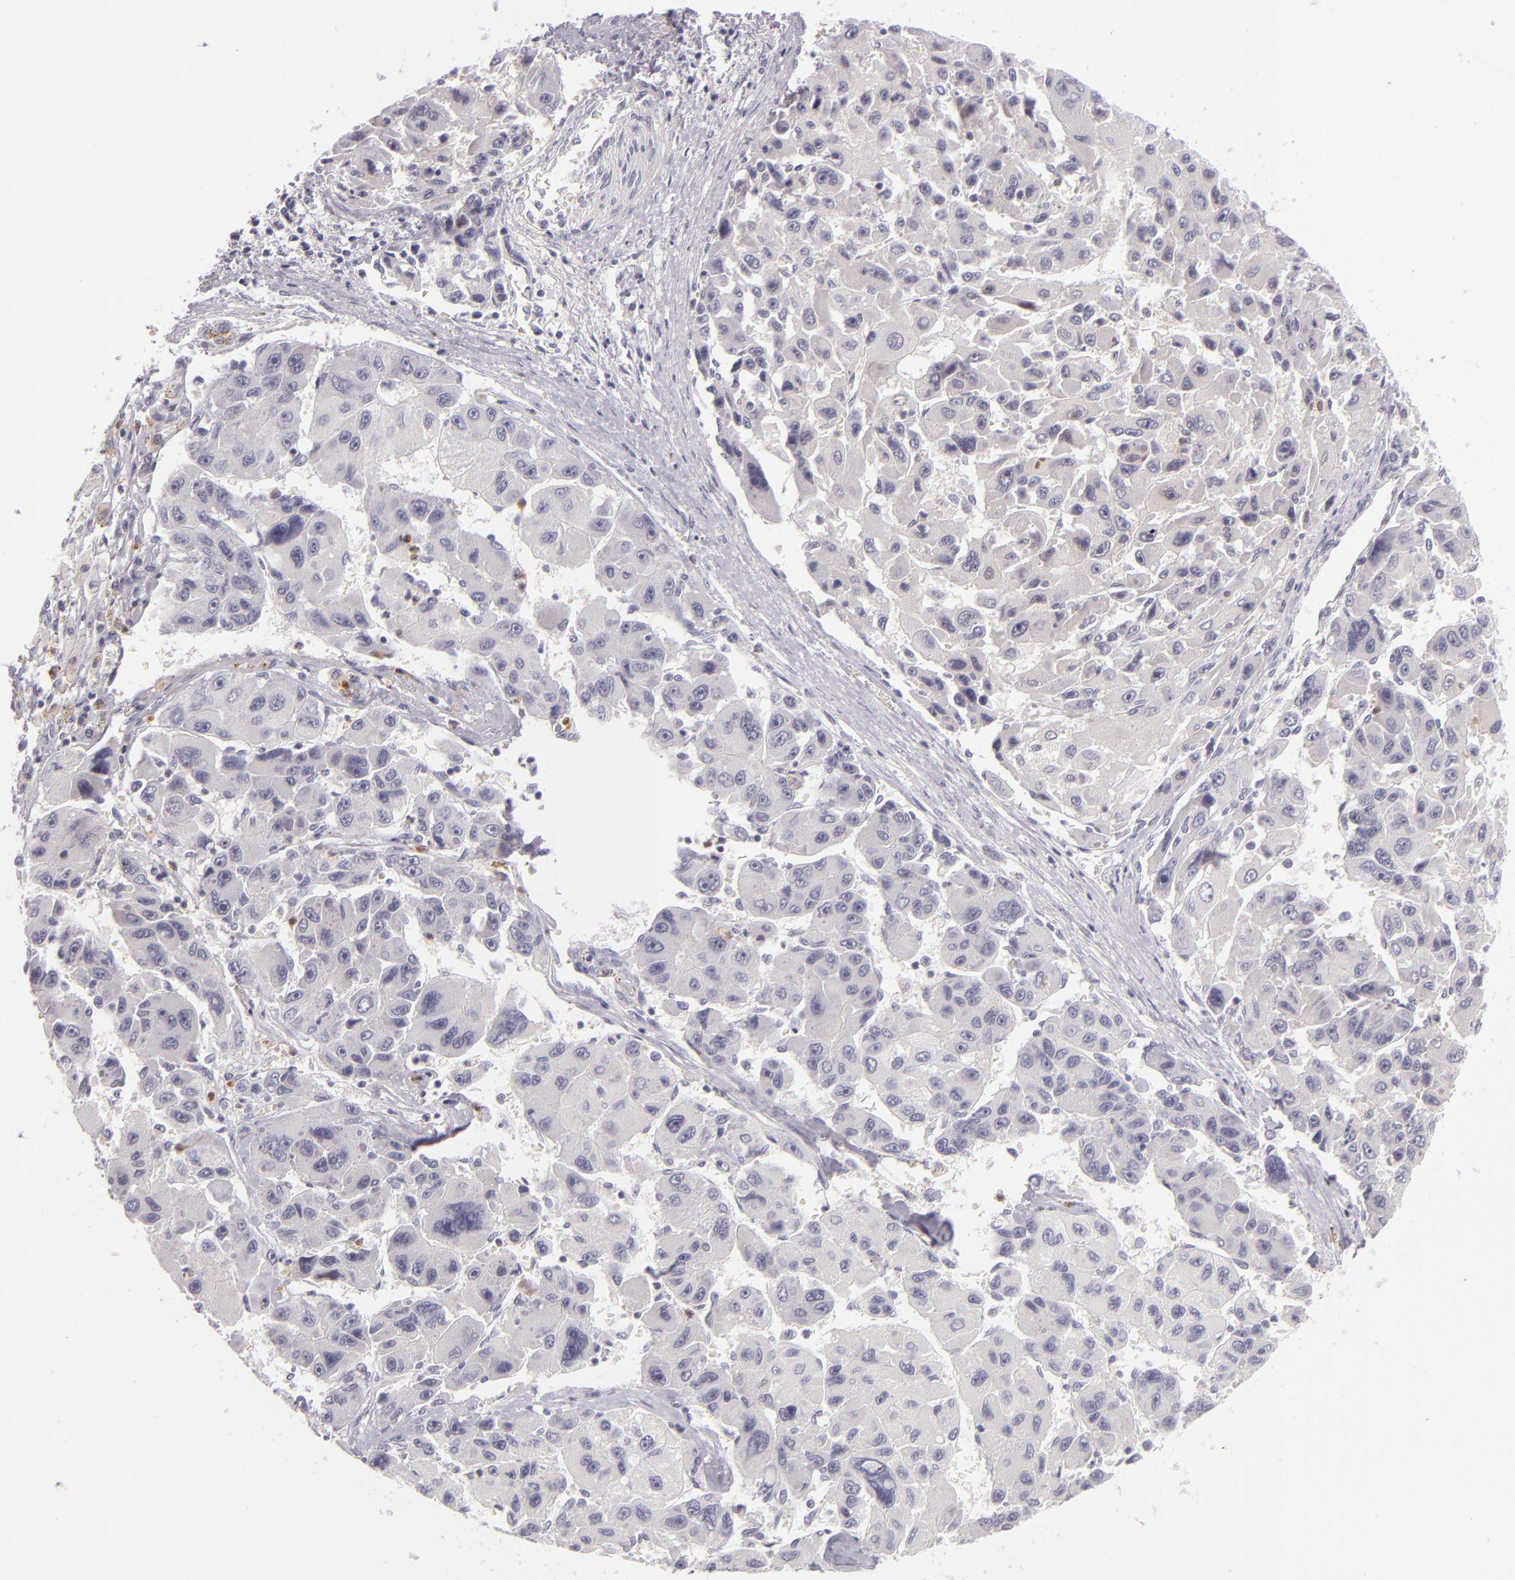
{"staining": {"intensity": "negative", "quantity": "none", "location": "none"}, "tissue": "liver cancer", "cell_type": "Tumor cells", "image_type": "cancer", "snomed": [{"axis": "morphology", "description": "Carcinoma, Hepatocellular, NOS"}, {"axis": "topography", "description": "Liver"}], "caption": "Tumor cells show no significant protein positivity in liver hepatocellular carcinoma.", "gene": "FAM181A", "patient": {"sex": "male", "age": 64}}